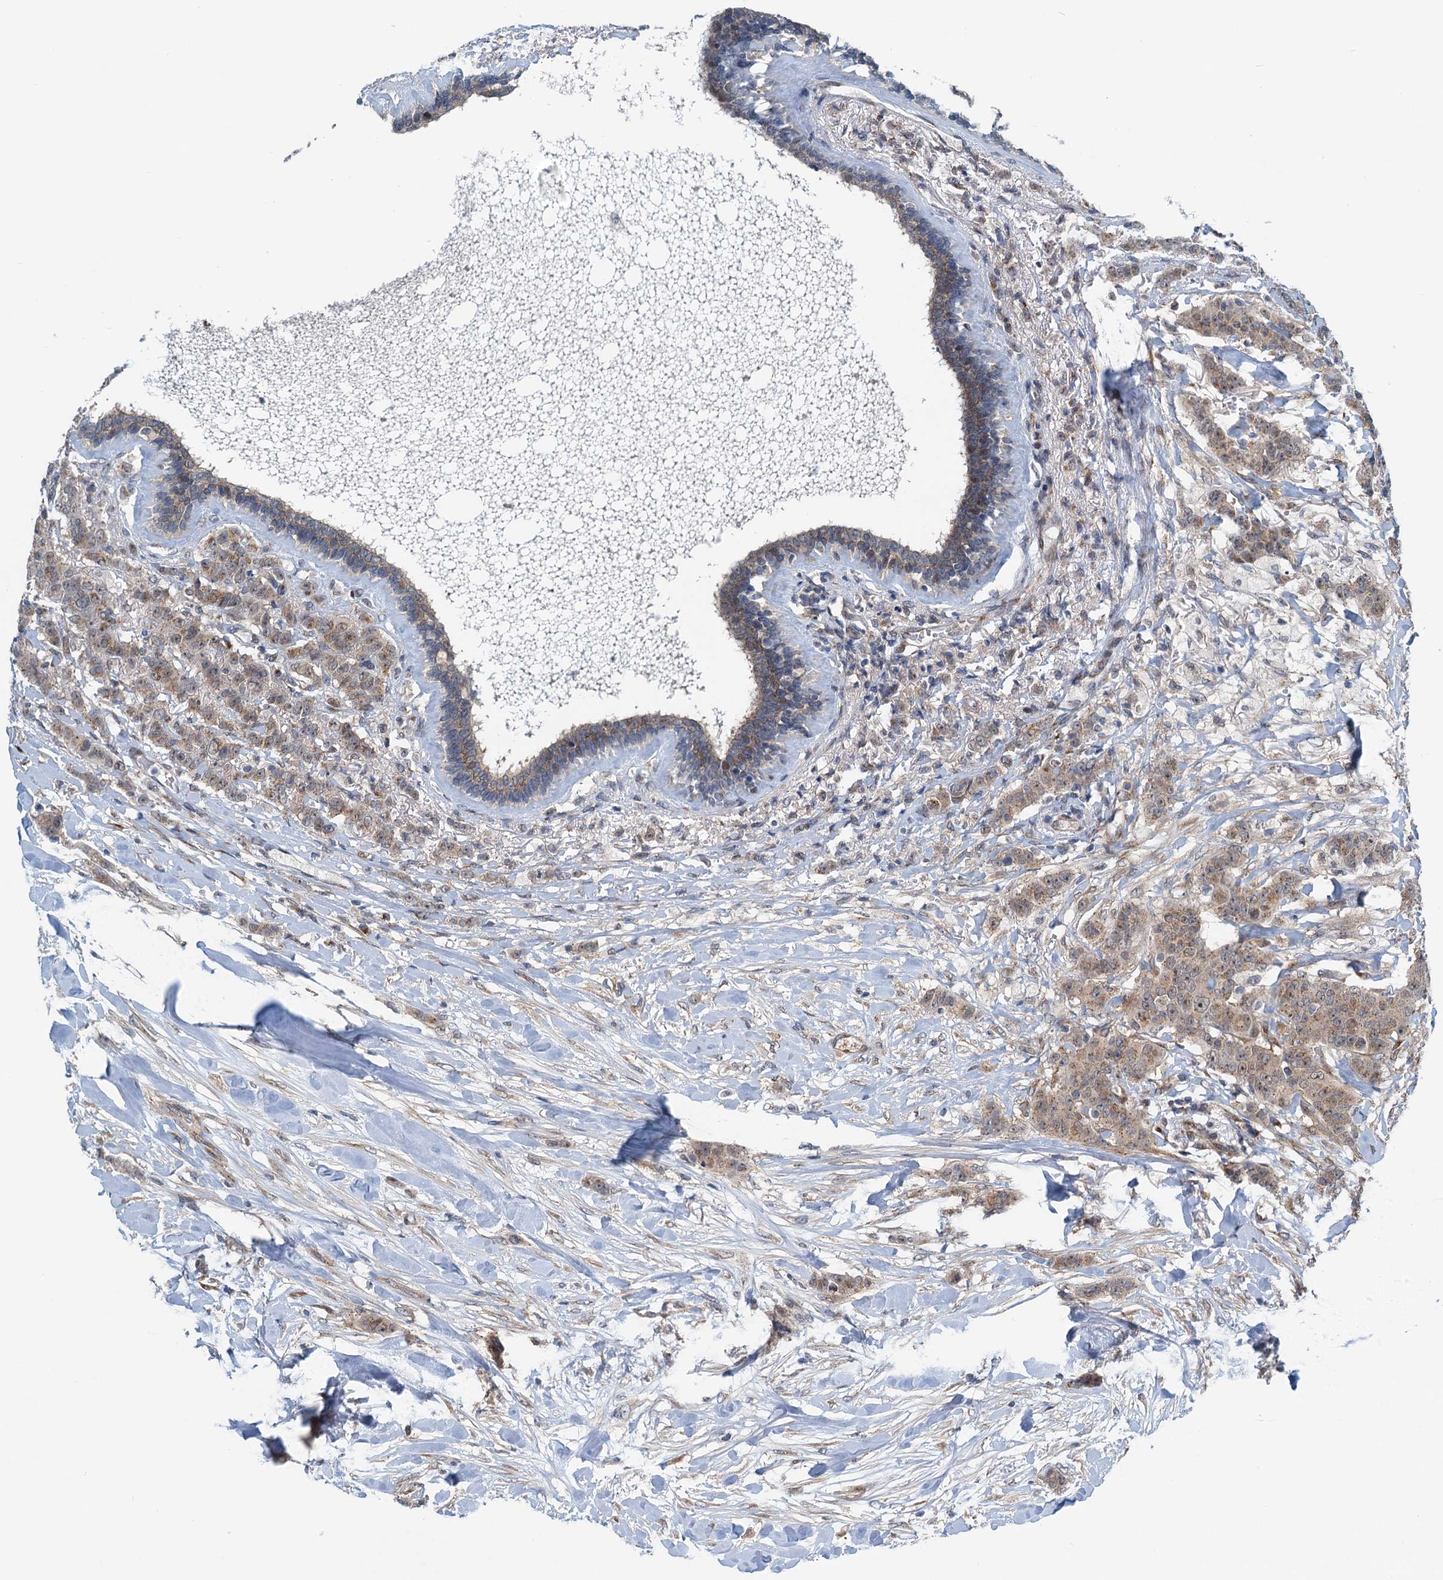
{"staining": {"intensity": "weak", "quantity": "25%-75%", "location": "cytoplasmic/membranous"}, "tissue": "breast cancer", "cell_type": "Tumor cells", "image_type": "cancer", "snomed": [{"axis": "morphology", "description": "Duct carcinoma"}, {"axis": "topography", "description": "Breast"}], "caption": "Tumor cells reveal low levels of weak cytoplasmic/membranous expression in approximately 25%-75% of cells in breast infiltrating ductal carcinoma.", "gene": "DYNC2I2", "patient": {"sex": "female", "age": 40}}